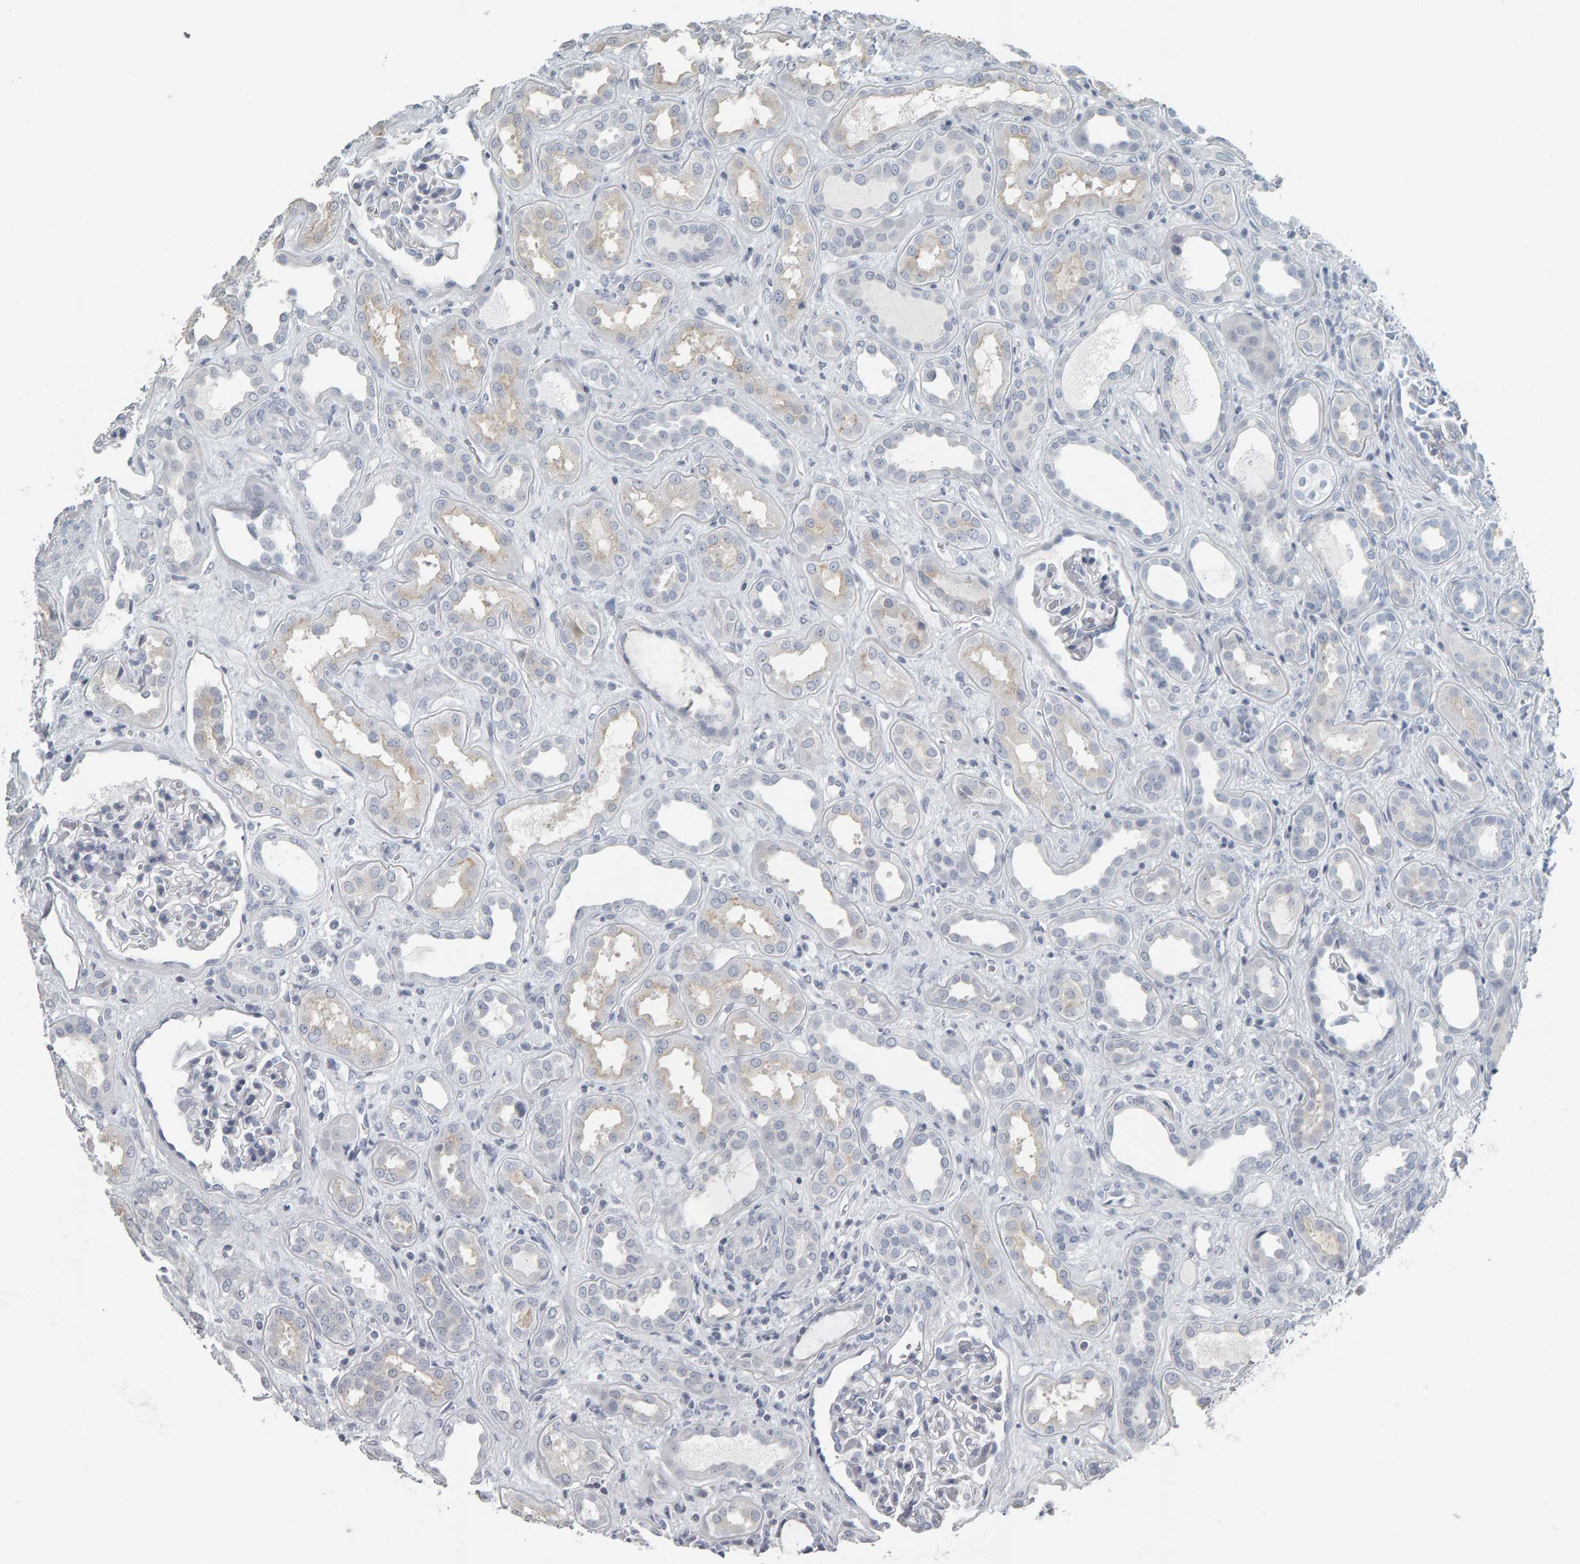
{"staining": {"intensity": "negative", "quantity": "none", "location": "none"}, "tissue": "kidney", "cell_type": "Cells in glomeruli", "image_type": "normal", "snomed": [{"axis": "morphology", "description": "Normal tissue, NOS"}, {"axis": "topography", "description": "Kidney"}], "caption": "The micrograph shows no staining of cells in glomeruli in normal kidney. (Stains: DAB (3,3'-diaminobenzidine) immunohistochemistry with hematoxylin counter stain, Microscopy: brightfield microscopy at high magnification).", "gene": "PYY", "patient": {"sex": "male", "age": 59}}